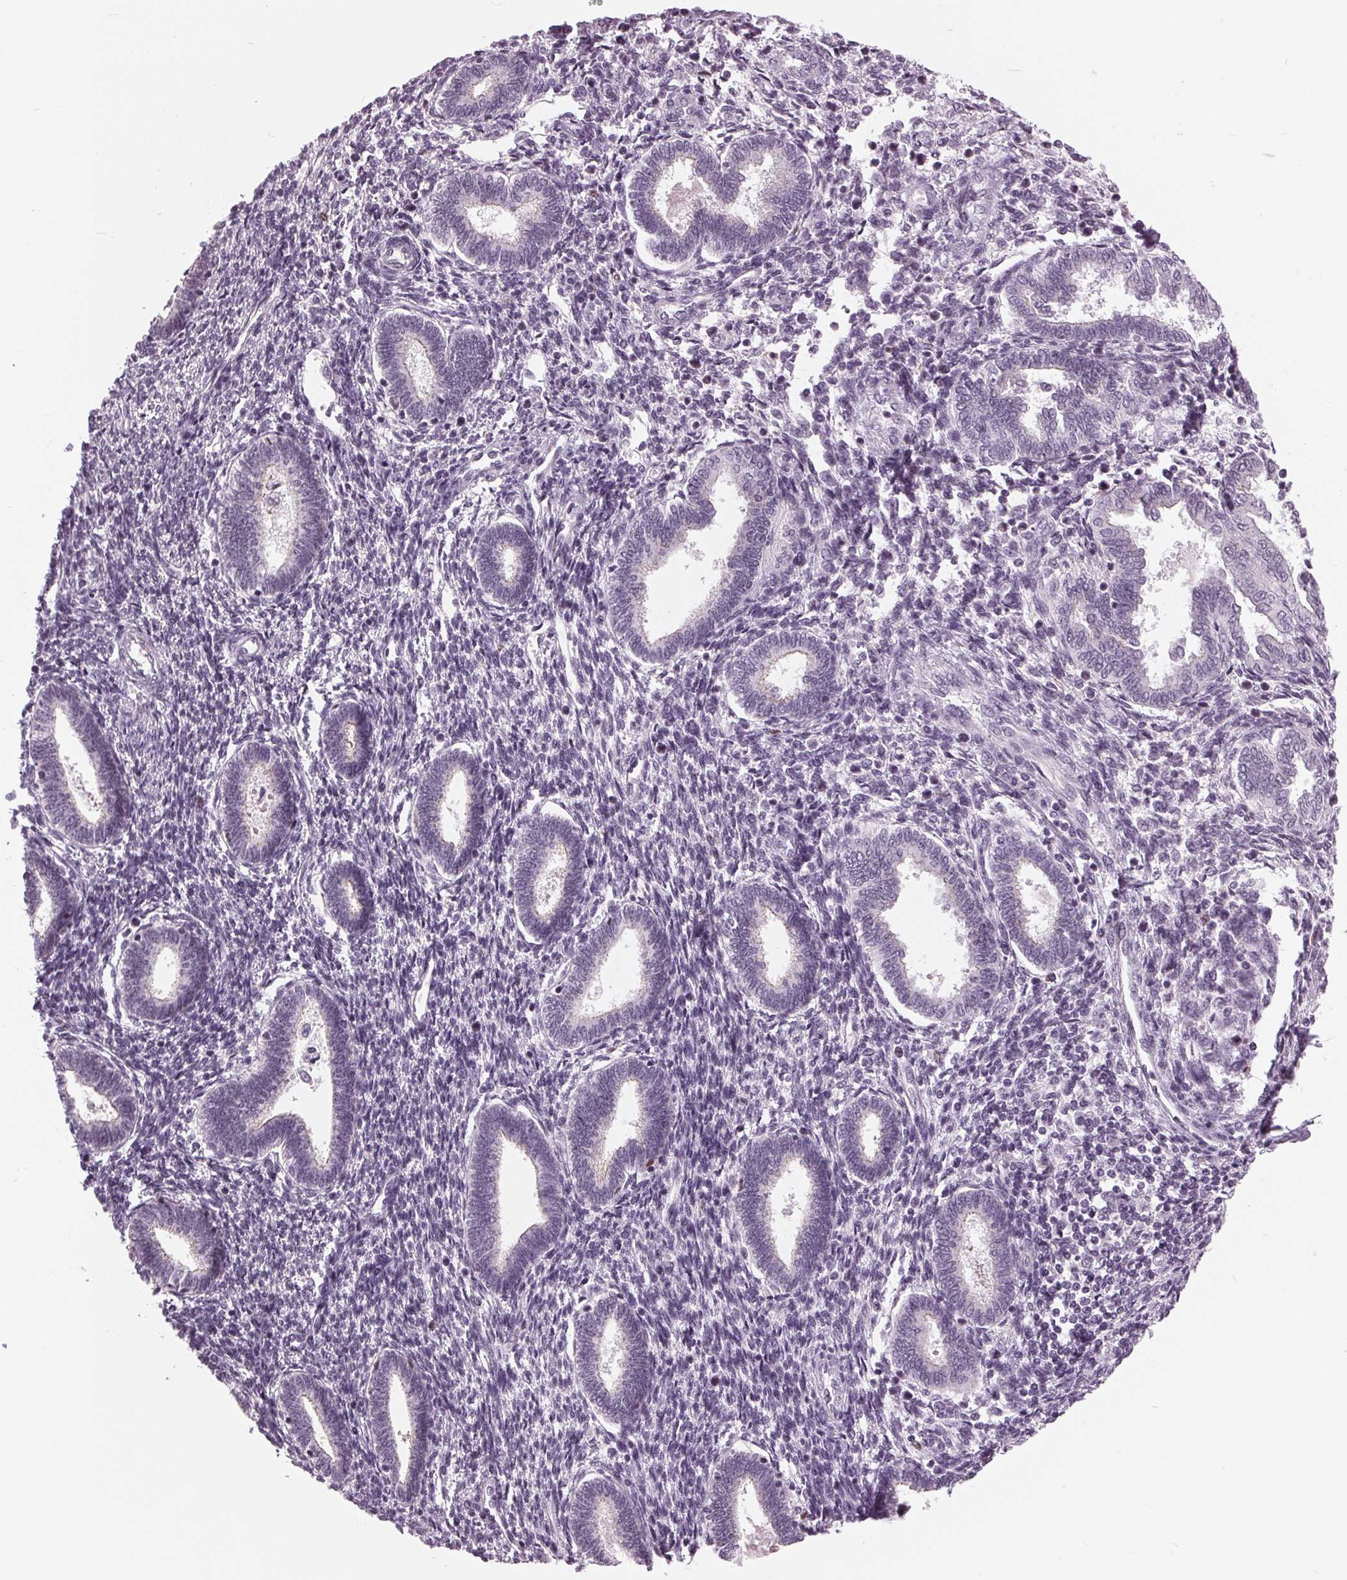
{"staining": {"intensity": "negative", "quantity": "none", "location": "none"}, "tissue": "endometrium", "cell_type": "Cells in endometrial stroma", "image_type": "normal", "snomed": [{"axis": "morphology", "description": "Normal tissue, NOS"}, {"axis": "topography", "description": "Endometrium"}], "caption": "A high-resolution image shows IHC staining of unremarkable endometrium, which shows no significant expression in cells in endometrial stroma.", "gene": "SLC9A4", "patient": {"sex": "female", "age": 42}}